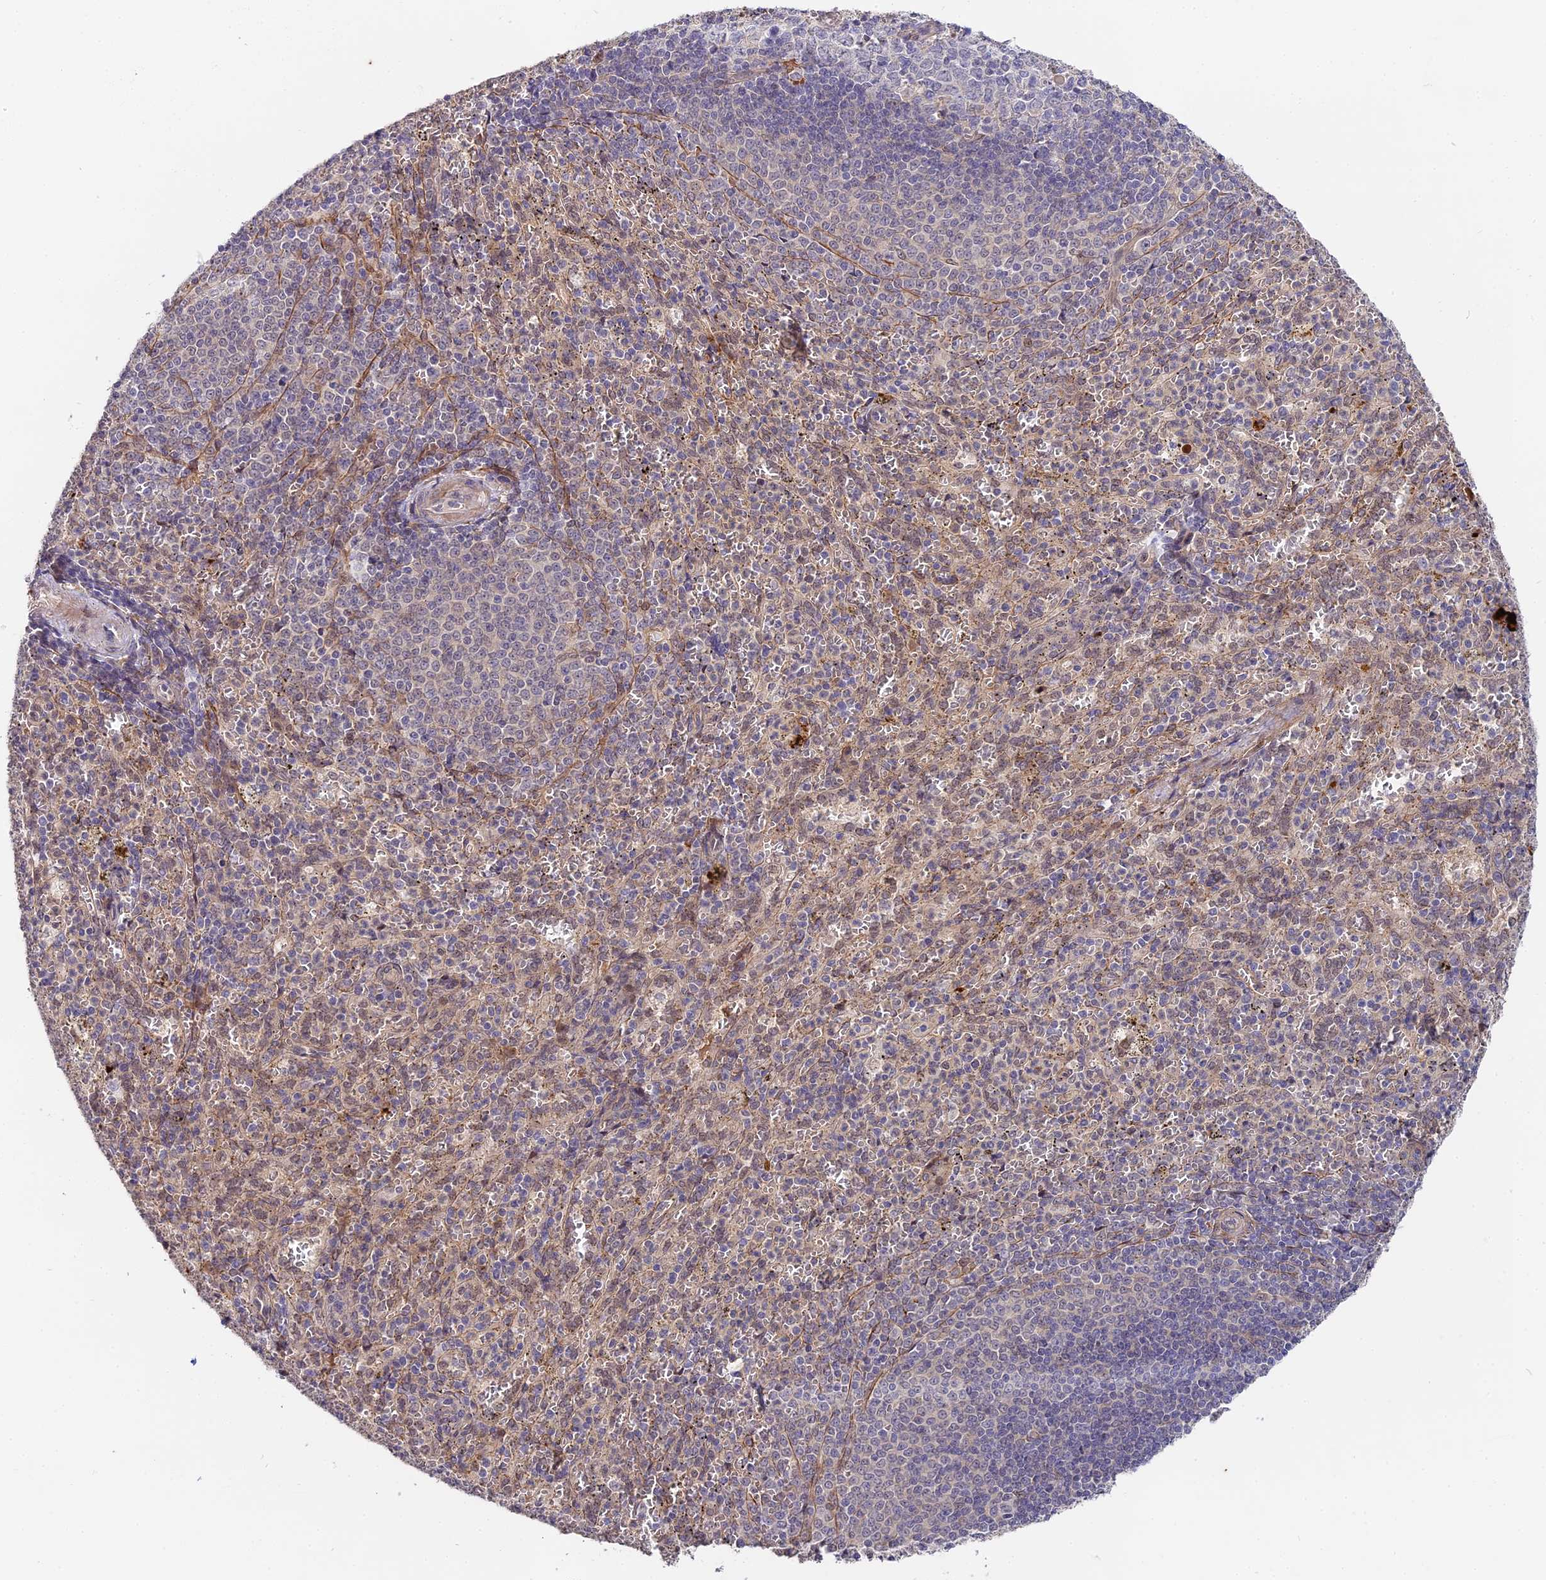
{"staining": {"intensity": "negative", "quantity": "none", "location": "none"}, "tissue": "spleen", "cell_type": "Cells in red pulp", "image_type": "normal", "snomed": [{"axis": "morphology", "description": "Normal tissue, NOS"}, {"axis": "topography", "description": "Spleen"}], "caption": "An IHC image of benign spleen is shown. There is no staining in cells in red pulp of spleen.", "gene": "IMPACT", "patient": {"sex": "female", "age": 21}}